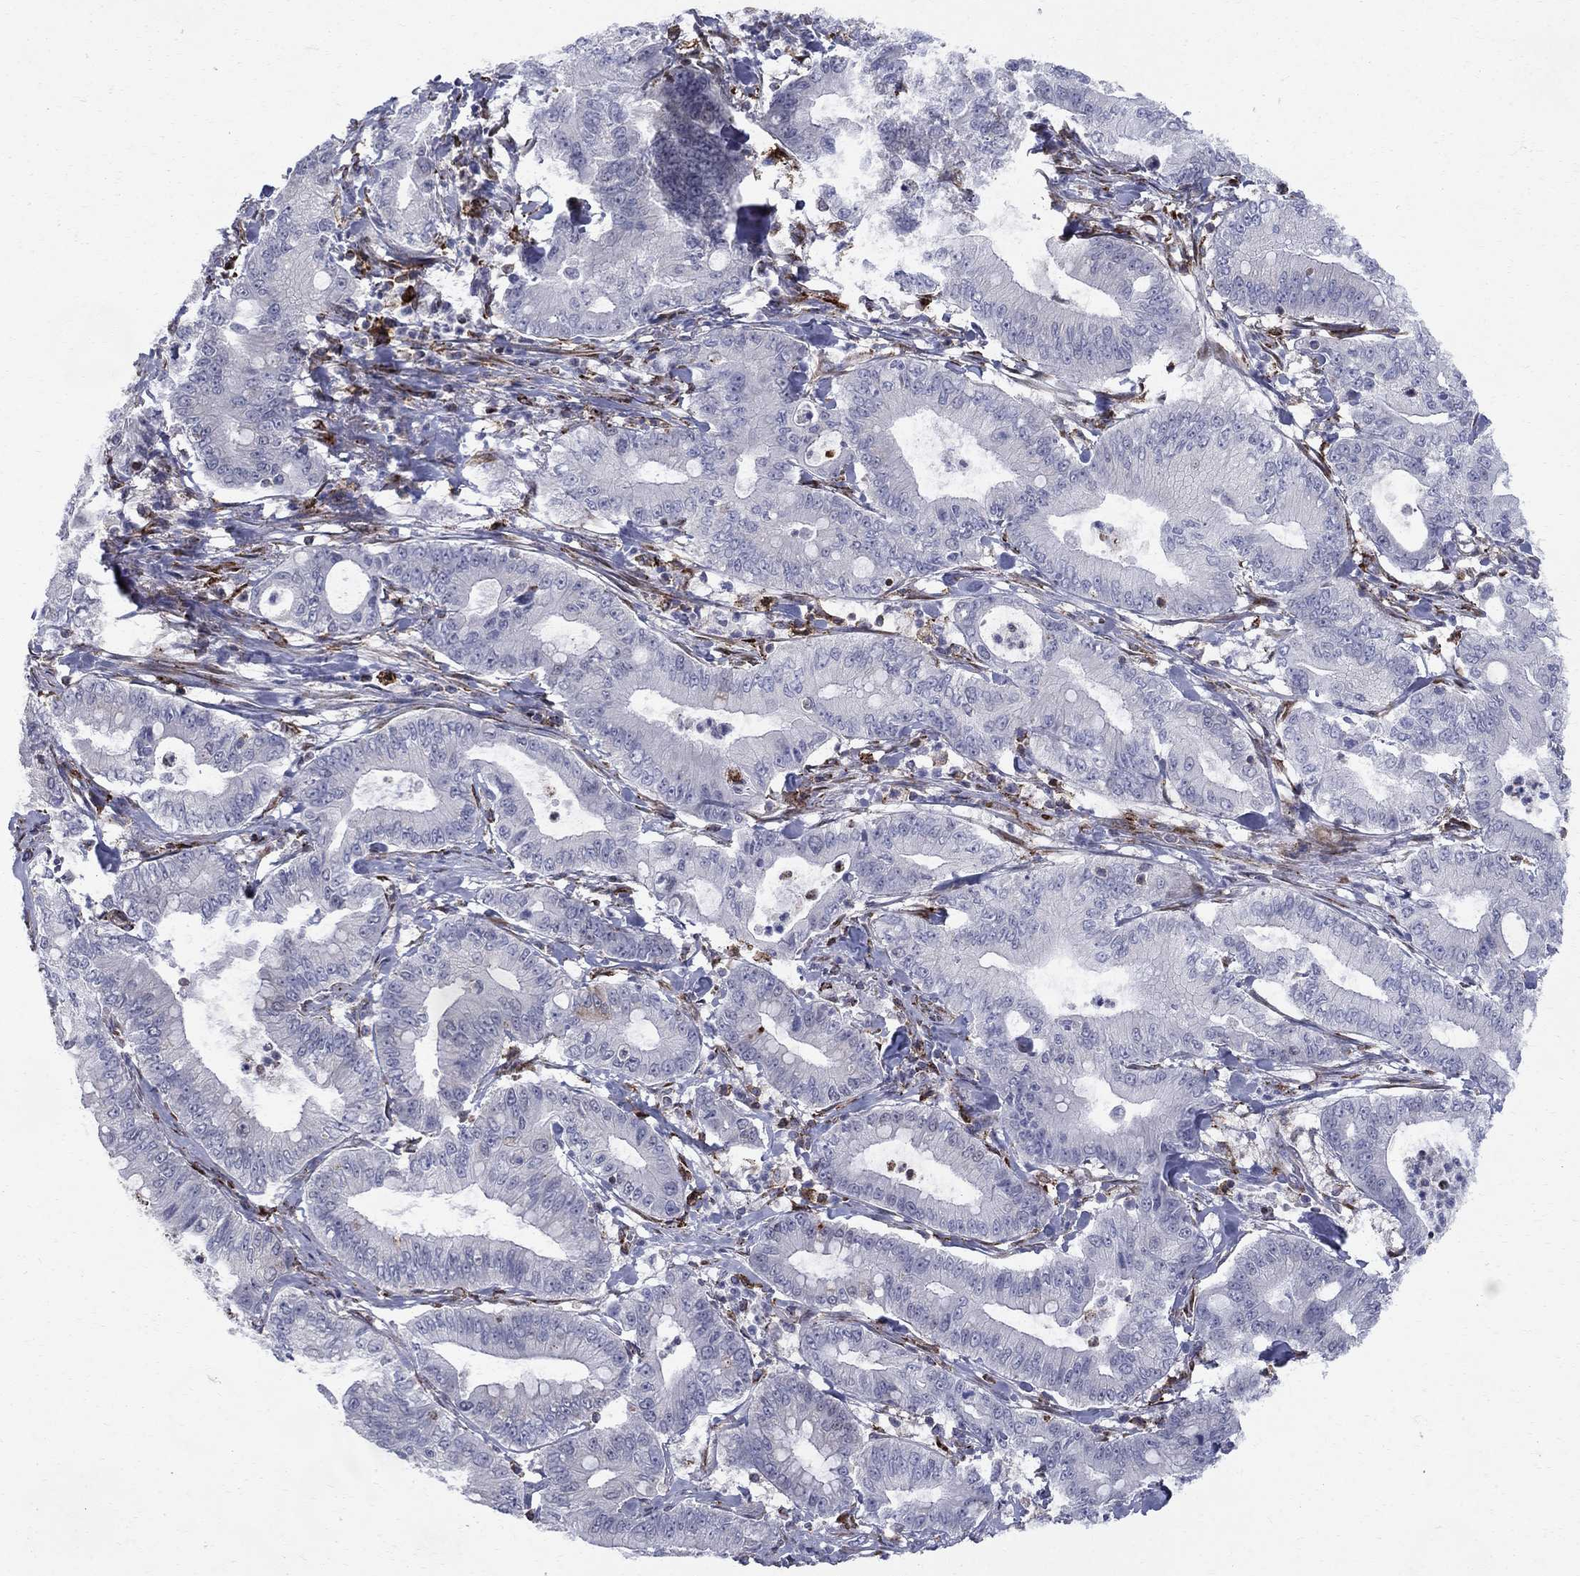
{"staining": {"intensity": "weak", "quantity": "<25%", "location": "cytoplasmic/membranous"}, "tissue": "pancreatic cancer", "cell_type": "Tumor cells", "image_type": "cancer", "snomed": [{"axis": "morphology", "description": "Adenocarcinoma, NOS"}, {"axis": "topography", "description": "Pancreas"}], "caption": "IHC image of neoplastic tissue: adenocarcinoma (pancreatic) stained with DAB demonstrates no significant protein staining in tumor cells. (DAB IHC with hematoxylin counter stain).", "gene": "CAB39L", "patient": {"sex": "male", "age": 71}}